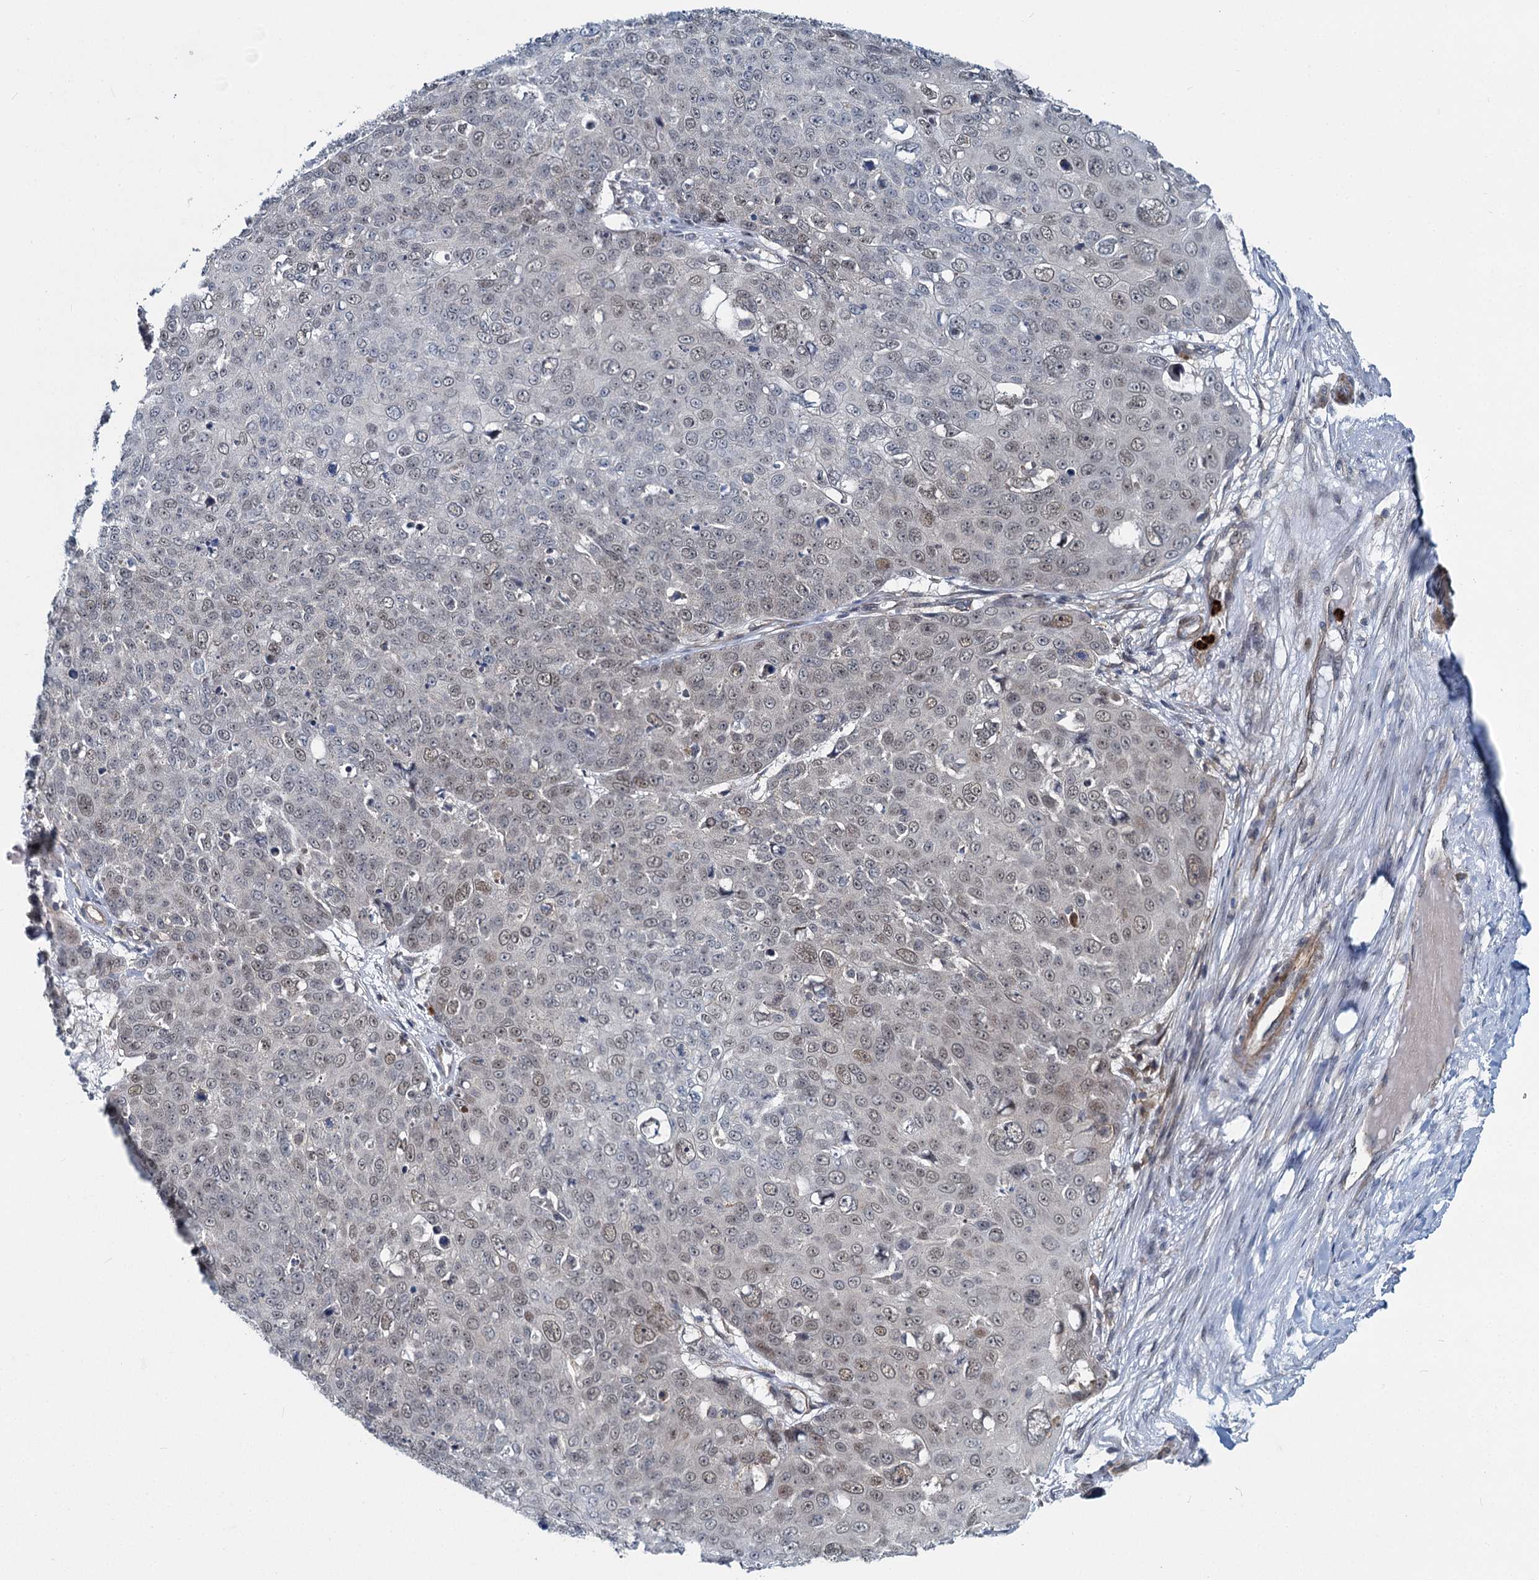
{"staining": {"intensity": "weak", "quantity": "25%-75%", "location": "nuclear"}, "tissue": "skin cancer", "cell_type": "Tumor cells", "image_type": "cancer", "snomed": [{"axis": "morphology", "description": "Squamous cell carcinoma, NOS"}, {"axis": "topography", "description": "Skin"}], "caption": "The image reveals a brown stain indicating the presence of a protein in the nuclear of tumor cells in skin squamous cell carcinoma.", "gene": "ADCY2", "patient": {"sex": "male", "age": 71}}